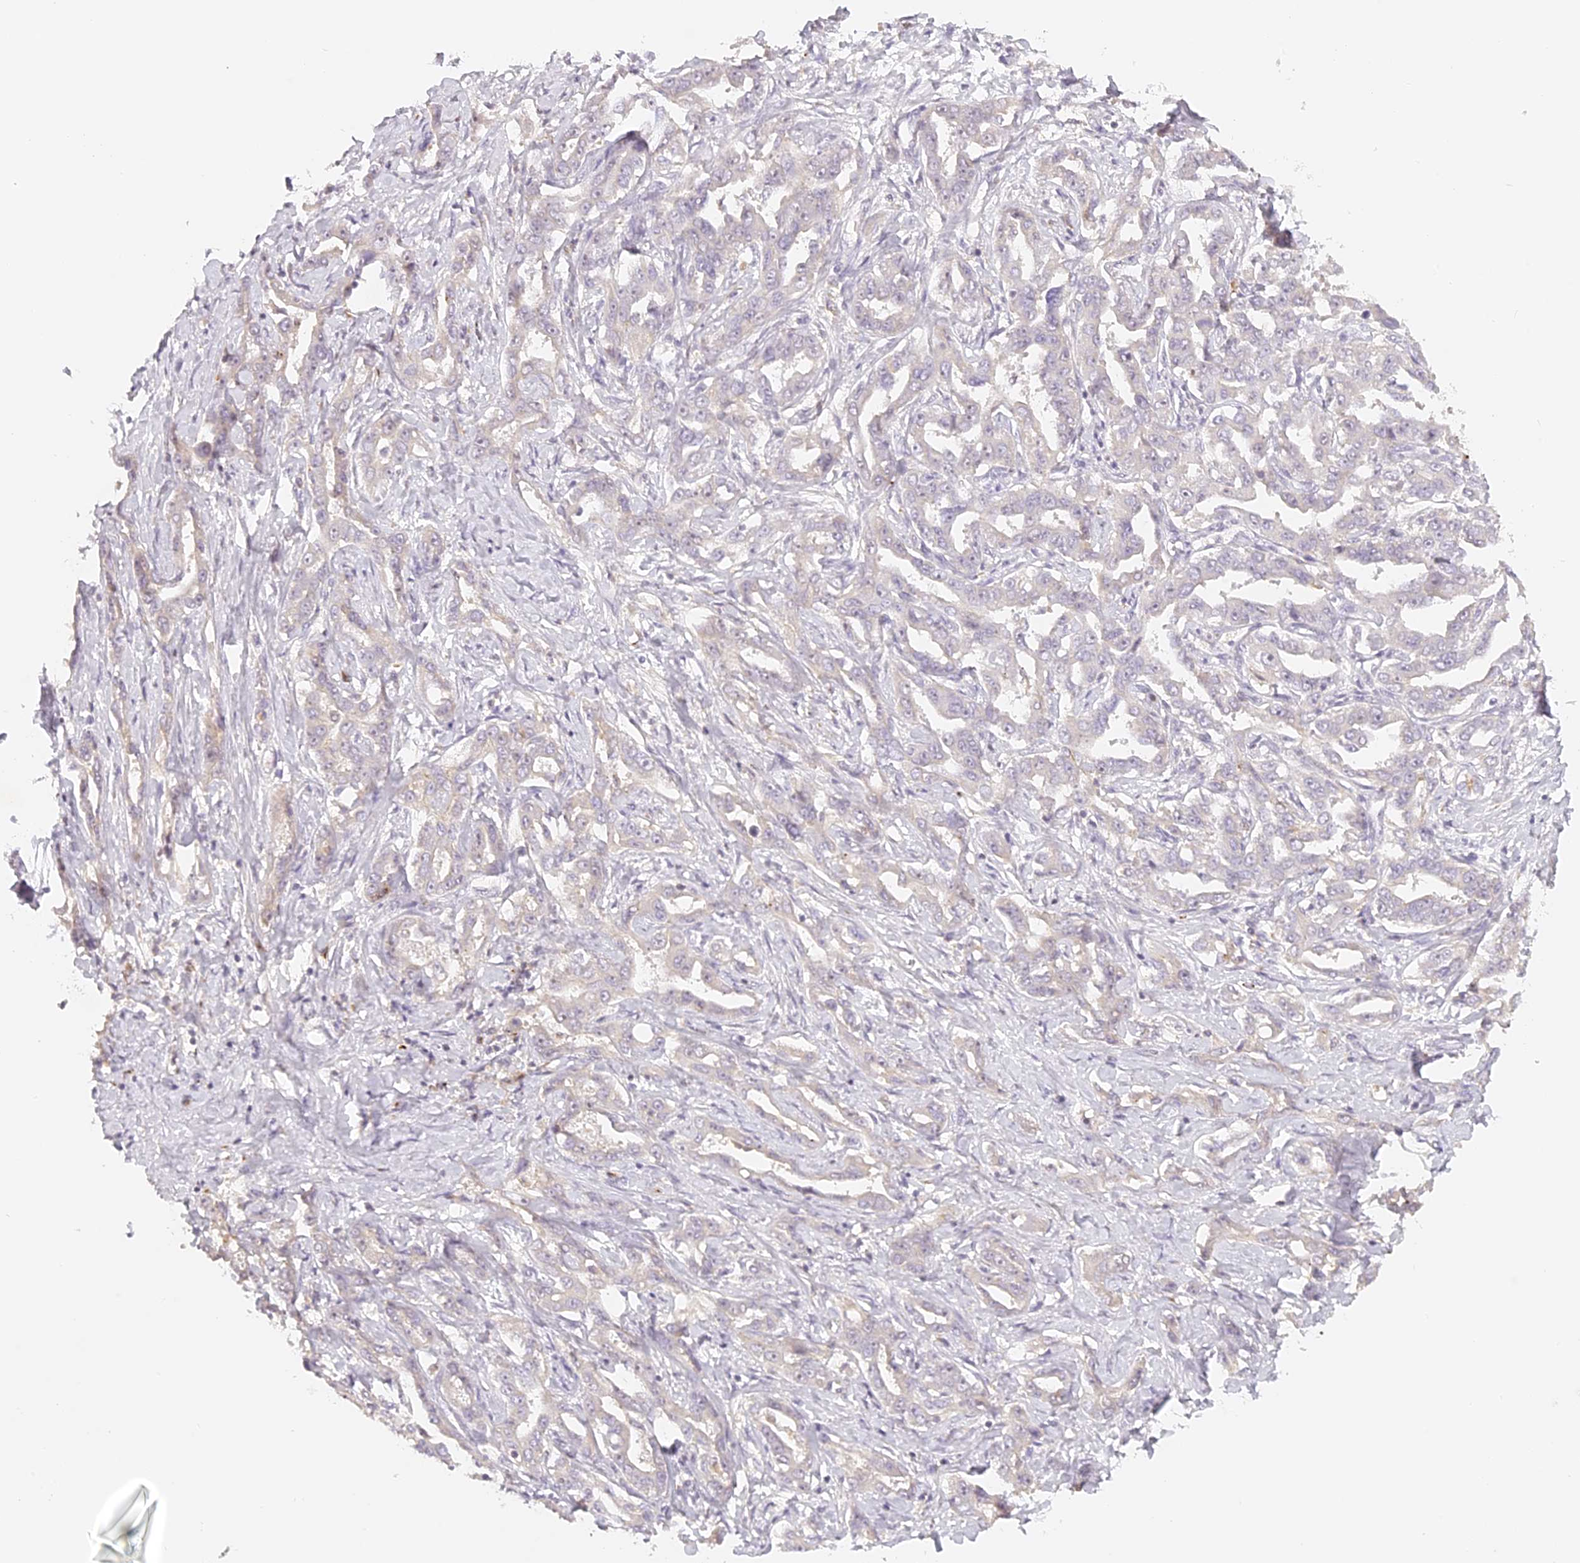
{"staining": {"intensity": "negative", "quantity": "none", "location": "none"}, "tissue": "liver cancer", "cell_type": "Tumor cells", "image_type": "cancer", "snomed": [{"axis": "morphology", "description": "Cholangiocarcinoma"}, {"axis": "topography", "description": "Liver"}], "caption": "Liver cancer was stained to show a protein in brown. There is no significant positivity in tumor cells. (Immunohistochemistry, brightfield microscopy, high magnification).", "gene": "ELL3", "patient": {"sex": "male", "age": 59}}